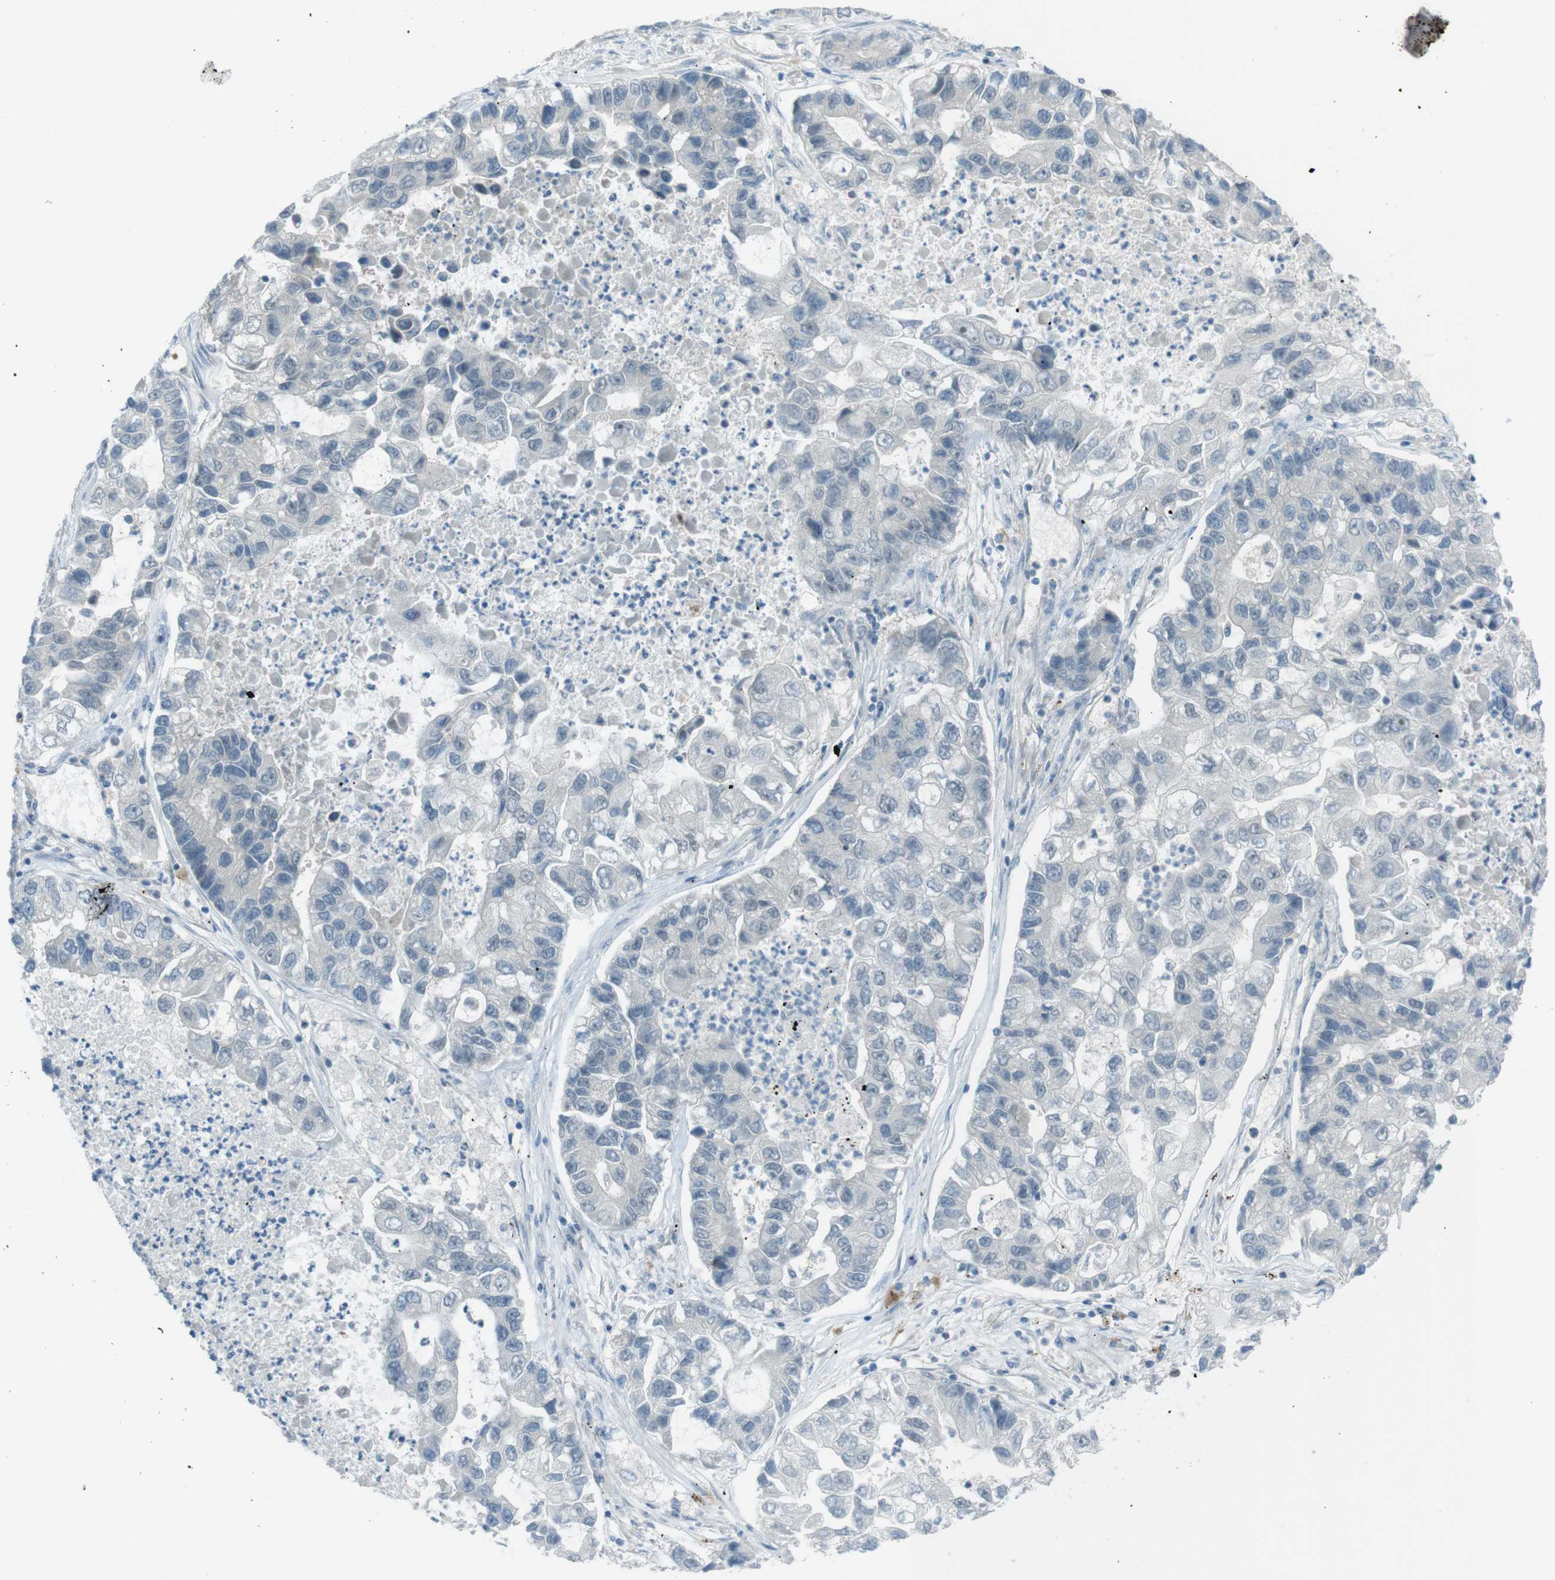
{"staining": {"intensity": "negative", "quantity": "none", "location": "none"}, "tissue": "lung cancer", "cell_type": "Tumor cells", "image_type": "cancer", "snomed": [{"axis": "morphology", "description": "Adenocarcinoma, NOS"}, {"axis": "topography", "description": "Lung"}], "caption": "IHC micrograph of human lung cancer (adenocarcinoma) stained for a protein (brown), which exhibits no staining in tumor cells.", "gene": "ZDHHC20", "patient": {"sex": "female", "age": 51}}